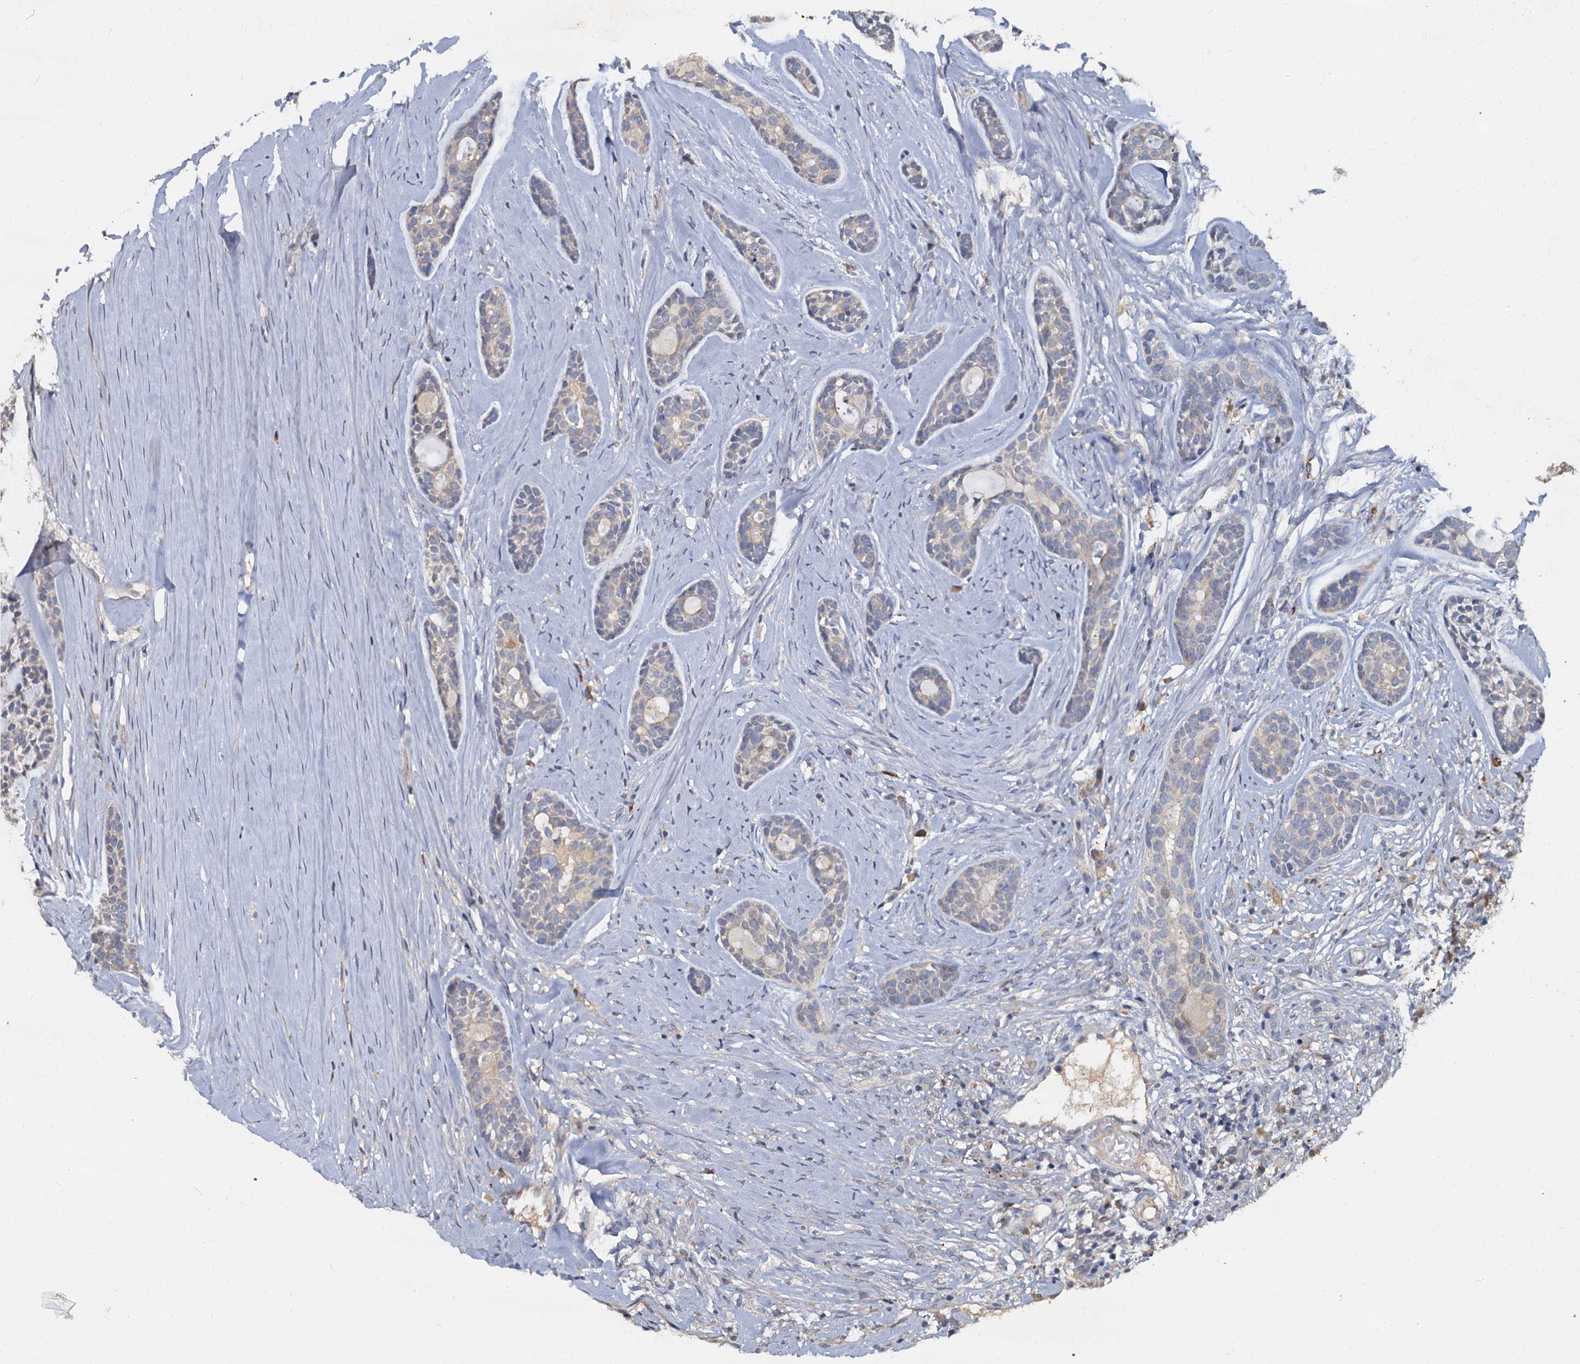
{"staining": {"intensity": "weak", "quantity": "<25%", "location": "cytoplasmic/membranous"}, "tissue": "head and neck cancer", "cell_type": "Tumor cells", "image_type": "cancer", "snomed": [{"axis": "morphology", "description": "Adenocarcinoma, NOS"}, {"axis": "topography", "description": "Subcutis"}, {"axis": "topography", "description": "Head-Neck"}], "caption": "The photomicrograph reveals no significant staining in tumor cells of head and neck cancer (adenocarcinoma). (Immunohistochemistry, brightfield microscopy, high magnification).", "gene": "CCDC184", "patient": {"sex": "female", "age": 73}}